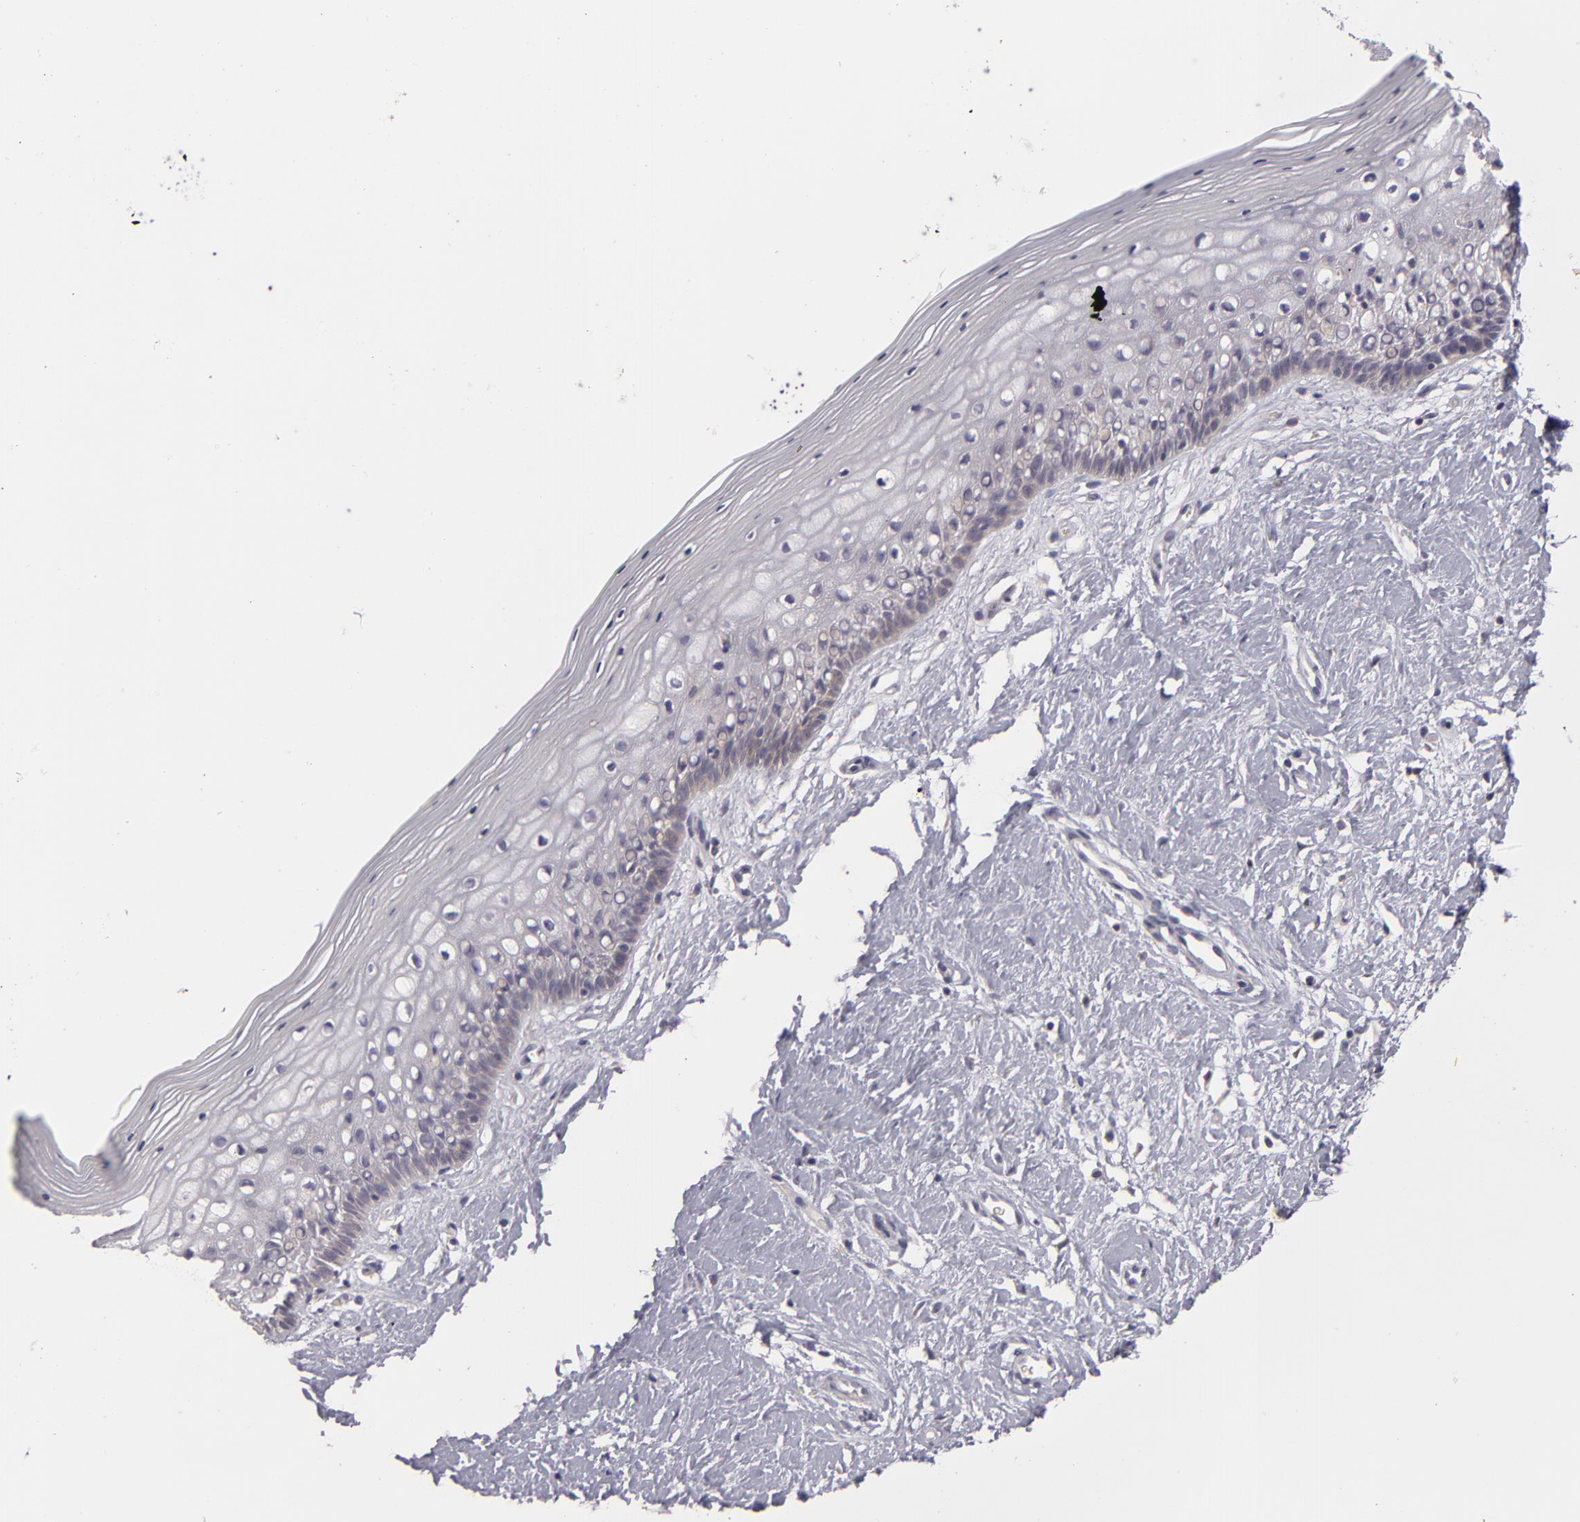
{"staining": {"intensity": "weak", "quantity": "<25%", "location": "cytoplasmic/membranous"}, "tissue": "vagina", "cell_type": "Squamous epithelial cells", "image_type": "normal", "snomed": [{"axis": "morphology", "description": "Normal tissue, NOS"}, {"axis": "topography", "description": "Vagina"}], "caption": "An immunohistochemistry micrograph of unremarkable vagina is shown. There is no staining in squamous epithelial cells of vagina. (DAB (3,3'-diaminobenzidine) immunohistochemistry, high magnification).", "gene": "ATP2B3", "patient": {"sex": "female", "age": 46}}